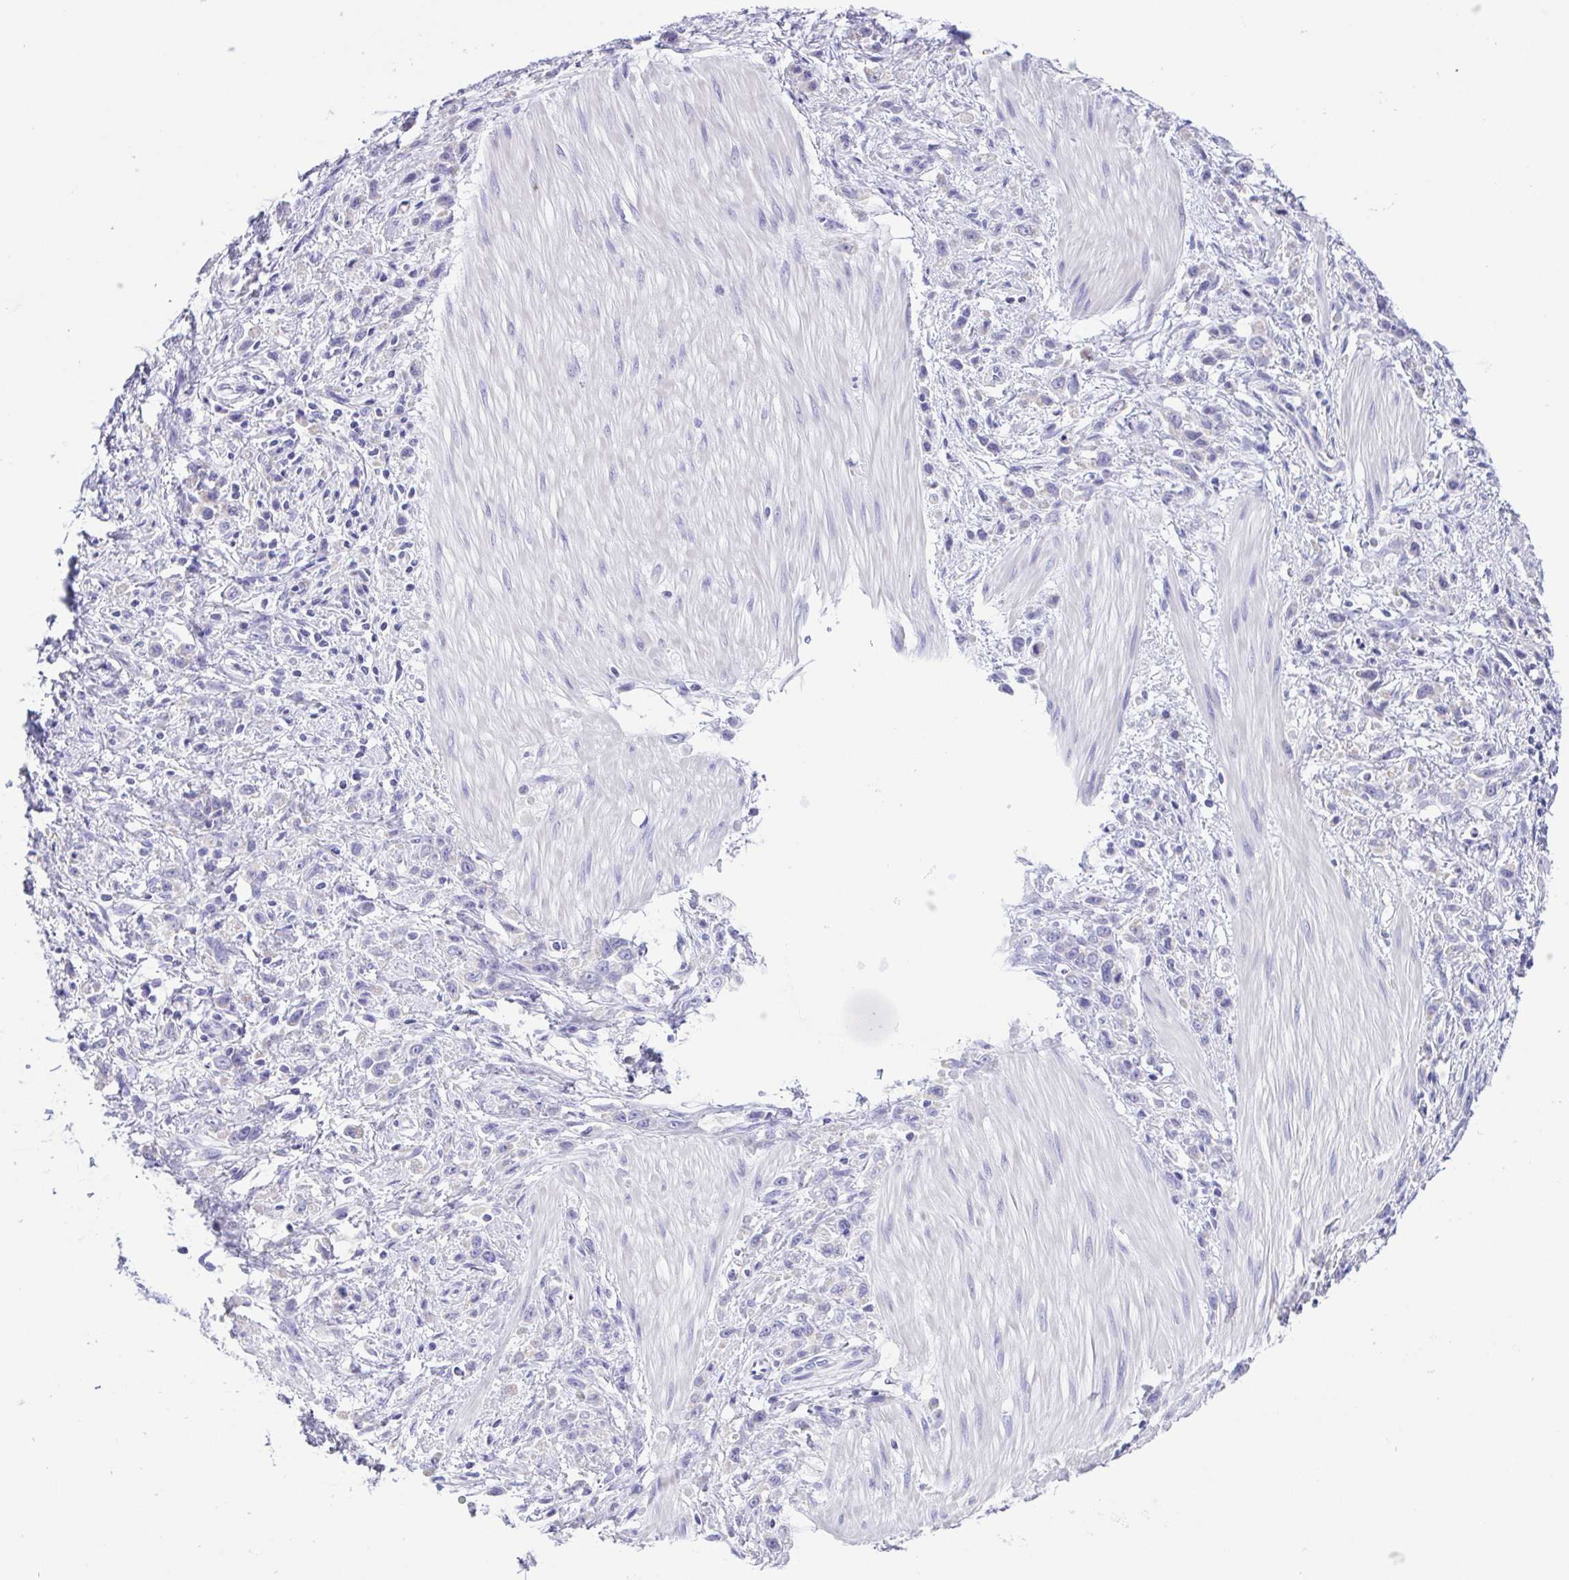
{"staining": {"intensity": "negative", "quantity": "none", "location": "none"}, "tissue": "stomach cancer", "cell_type": "Tumor cells", "image_type": "cancer", "snomed": [{"axis": "morphology", "description": "Adenocarcinoma, NOS"}, {"axis": "topography", "description": "Stomach"}], "caption": "This micrograph is of adenocarcinoma (stomach) stained with immunohistochemistry to label a protein in brown with the nuclei are counter-stained blue. There is no staining in tumor cells.", "gene": "CD72", "patient": {"sex": "male", "age": 47}}